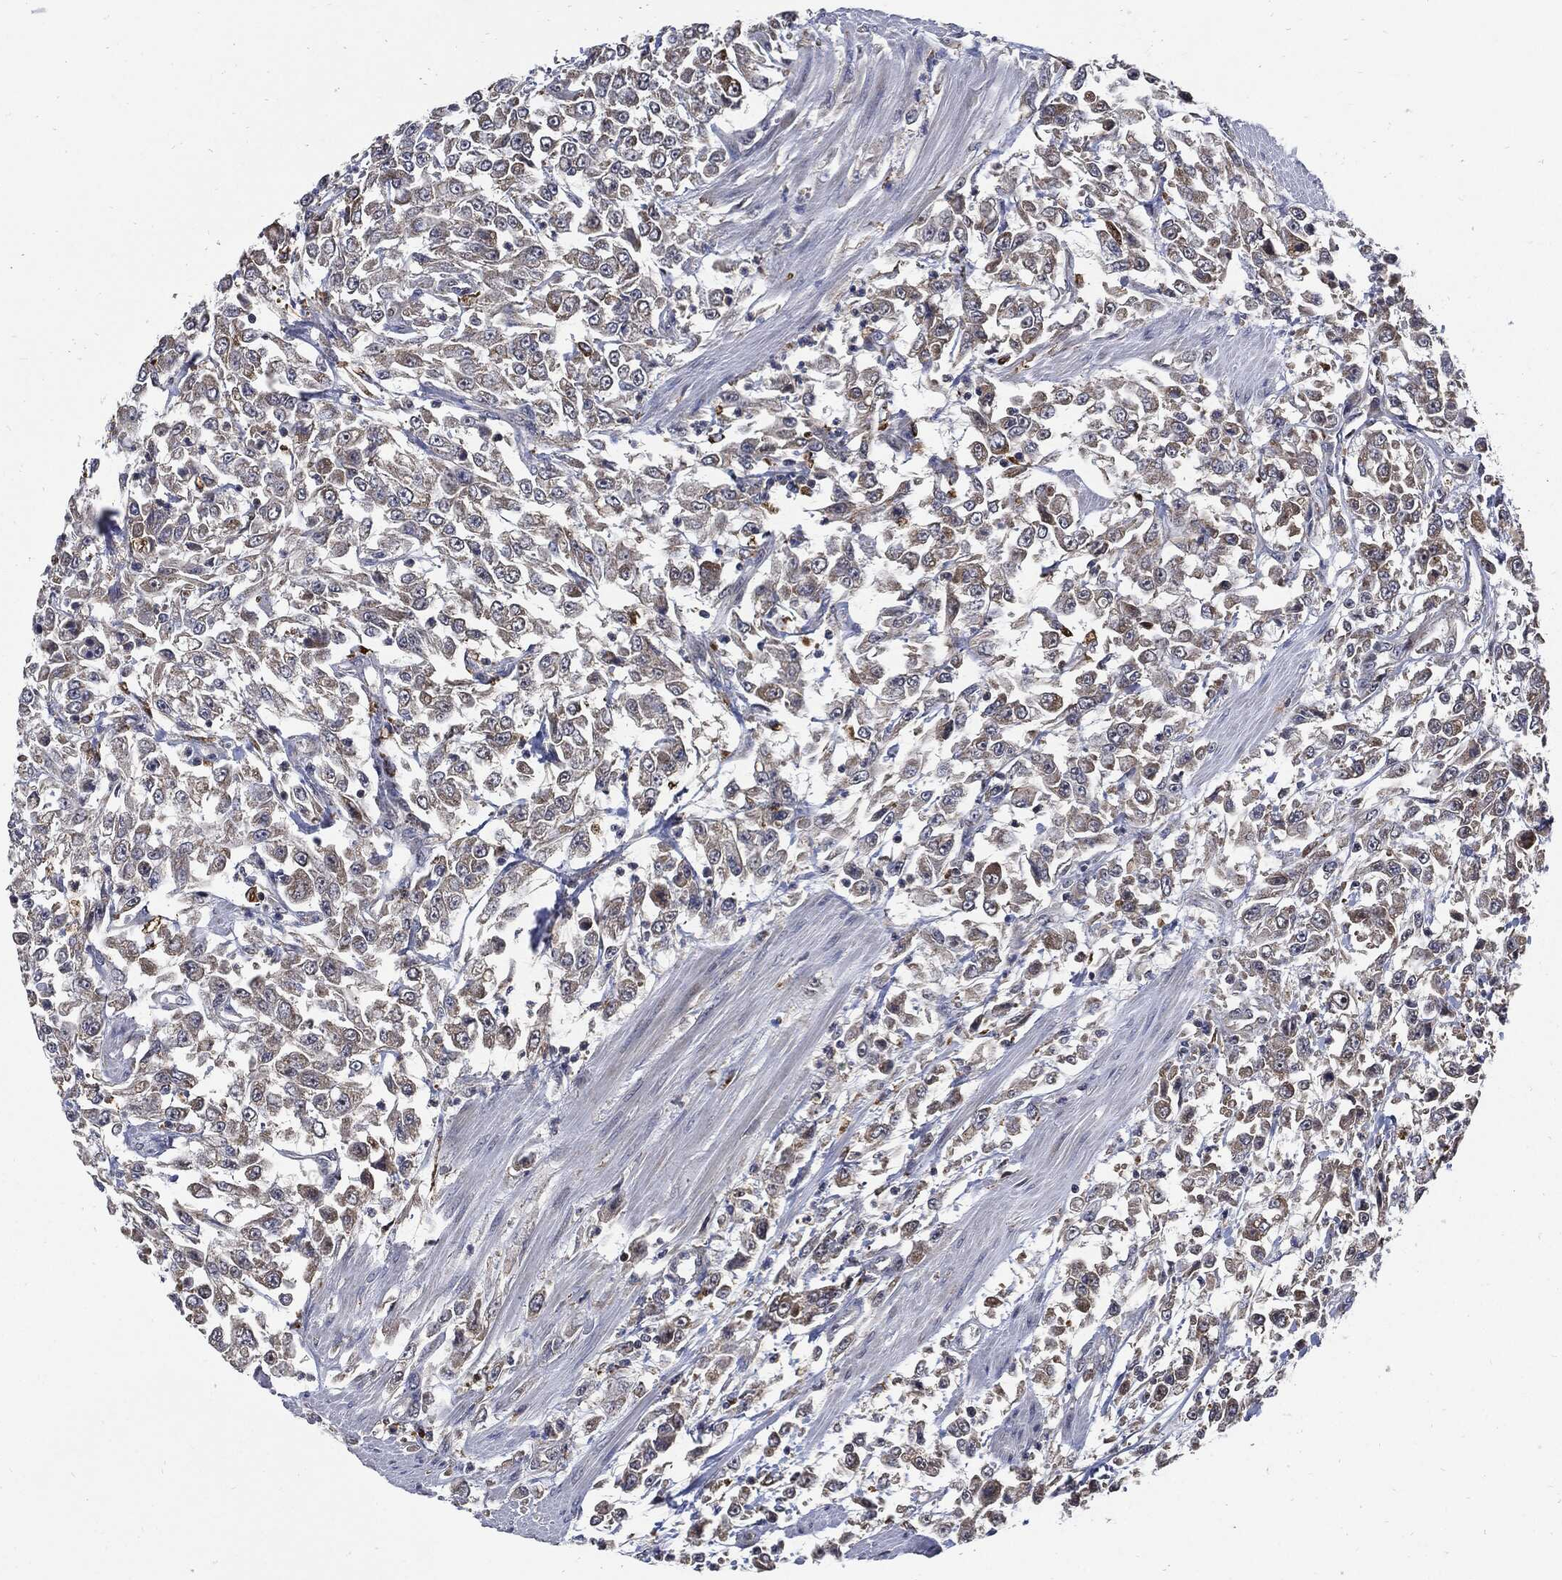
{"staining": {"intensity": "weak", "quantity": "25%-75%", "location": "cytoplasmic/membranous"}, "tissue": "urothelial cancer", "cell_type": "Tumor cells", "image_type": "cancer", "snomed": [{"axis": "morphology", "description": "Urothelial carcinoma, High grade"}, {"axis": "topography", "description": "Urinary bladder"}], "caption": "Weak cytoplasmic/membranous expression is present in about 25%-75% of tumor cells in urothelial cancer. (Stains: DAB in brown, nuclei in blue, Microscopy: brightfield microscopy at high magnification).", "gene": "SLC31A2", "patient": {"sex": "male", "age": 46}}